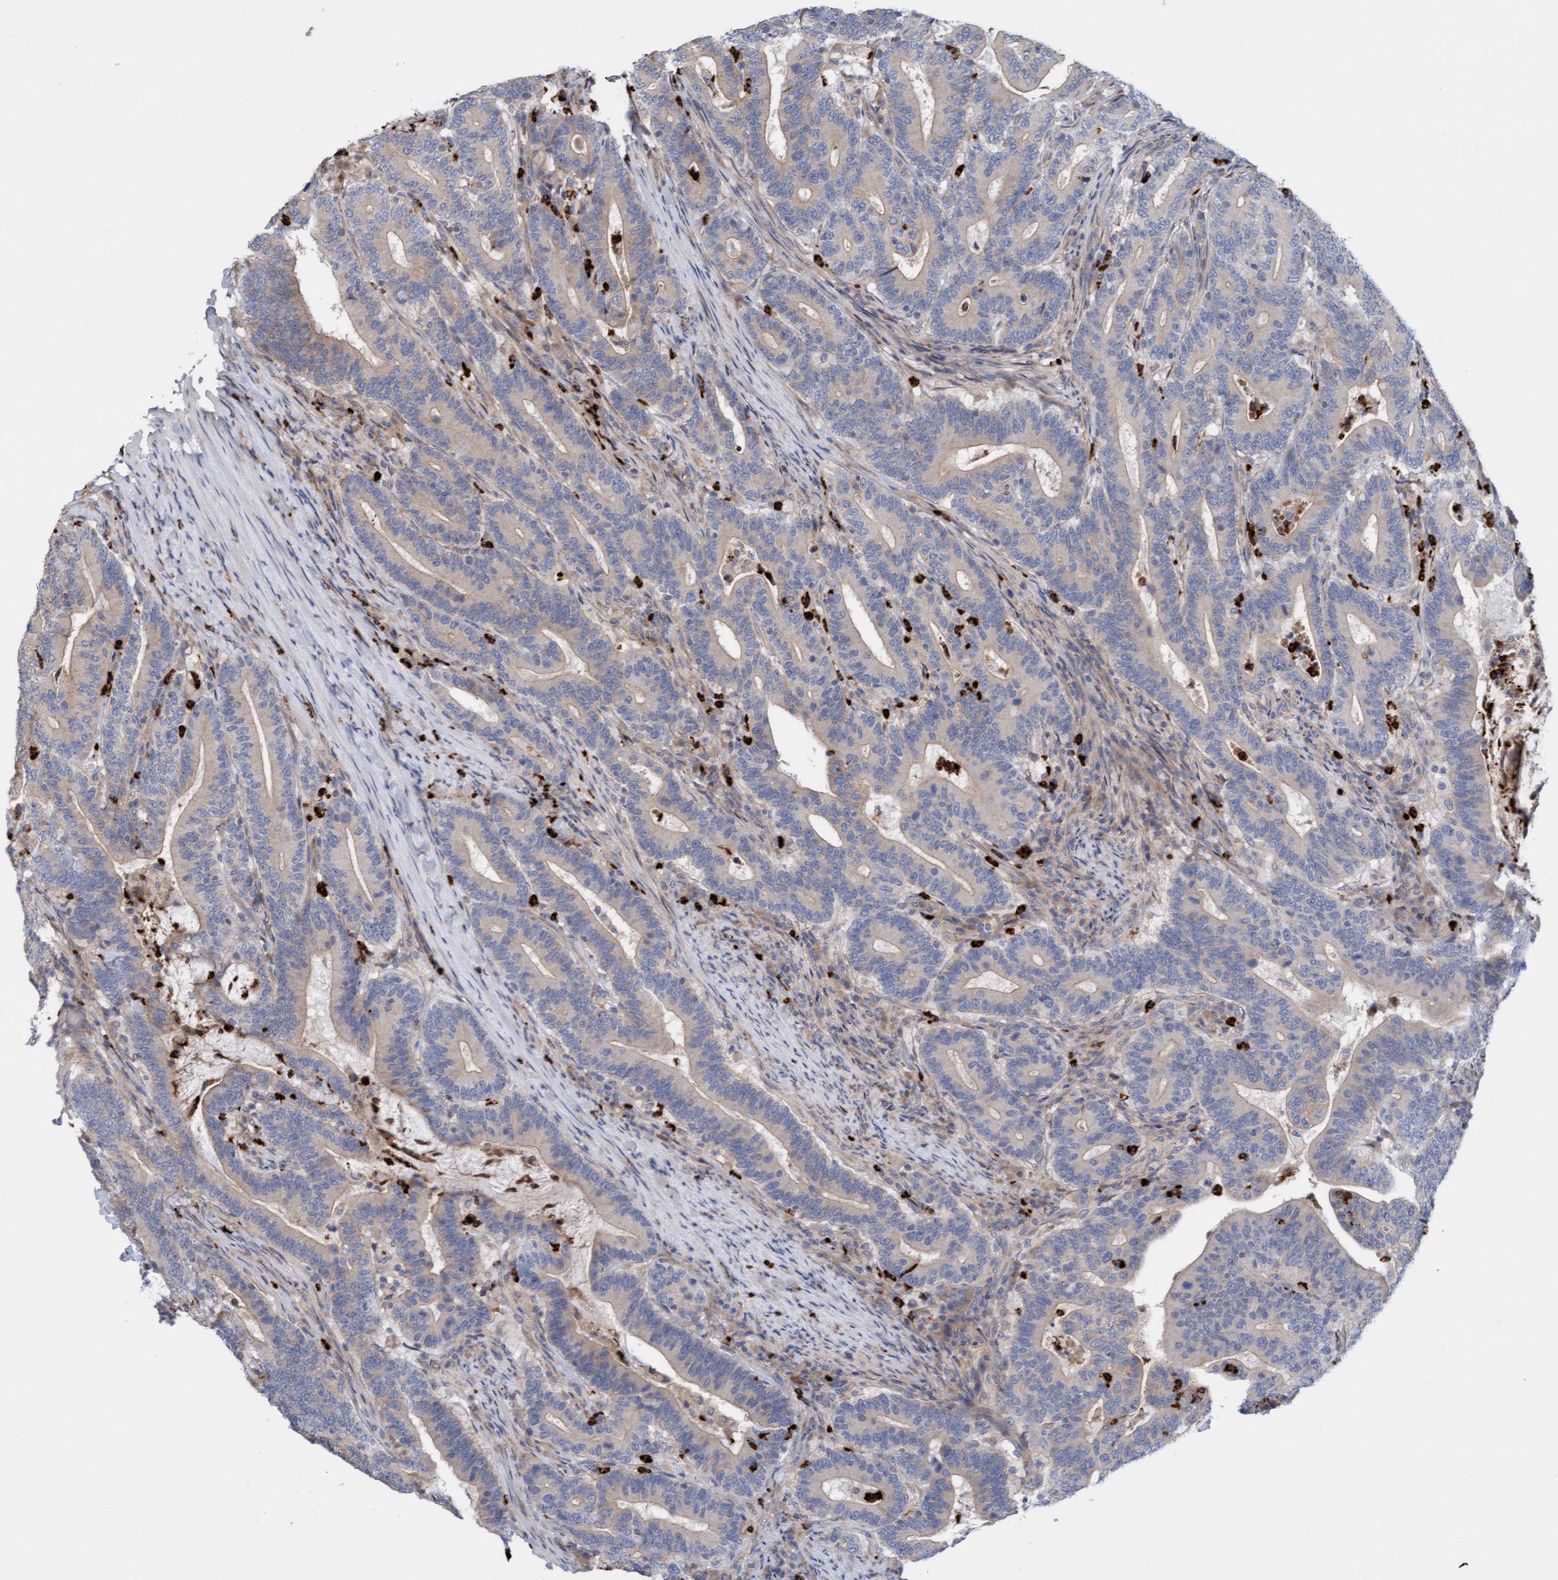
{"staining": {"intensity": "weak", "quantity": "<25%", "location": "cytoplasmic/membranous"}, "tissue": "colorectal cancer", "cell_type": "Tumor cells", "image_type": "cancer", "snomed": [{"axis": "morphology", "description": "Adenocarcinoma, NOS"}, {"axis": "topography", "description": "Colon"}], "caption": "Human colorectal cancer stained for a protein using immunohistochemistry (IHC) demonstrates no expression in tumor cells.", "gene": "MMP8", "patient": {"sex": "female", "age": 66}}